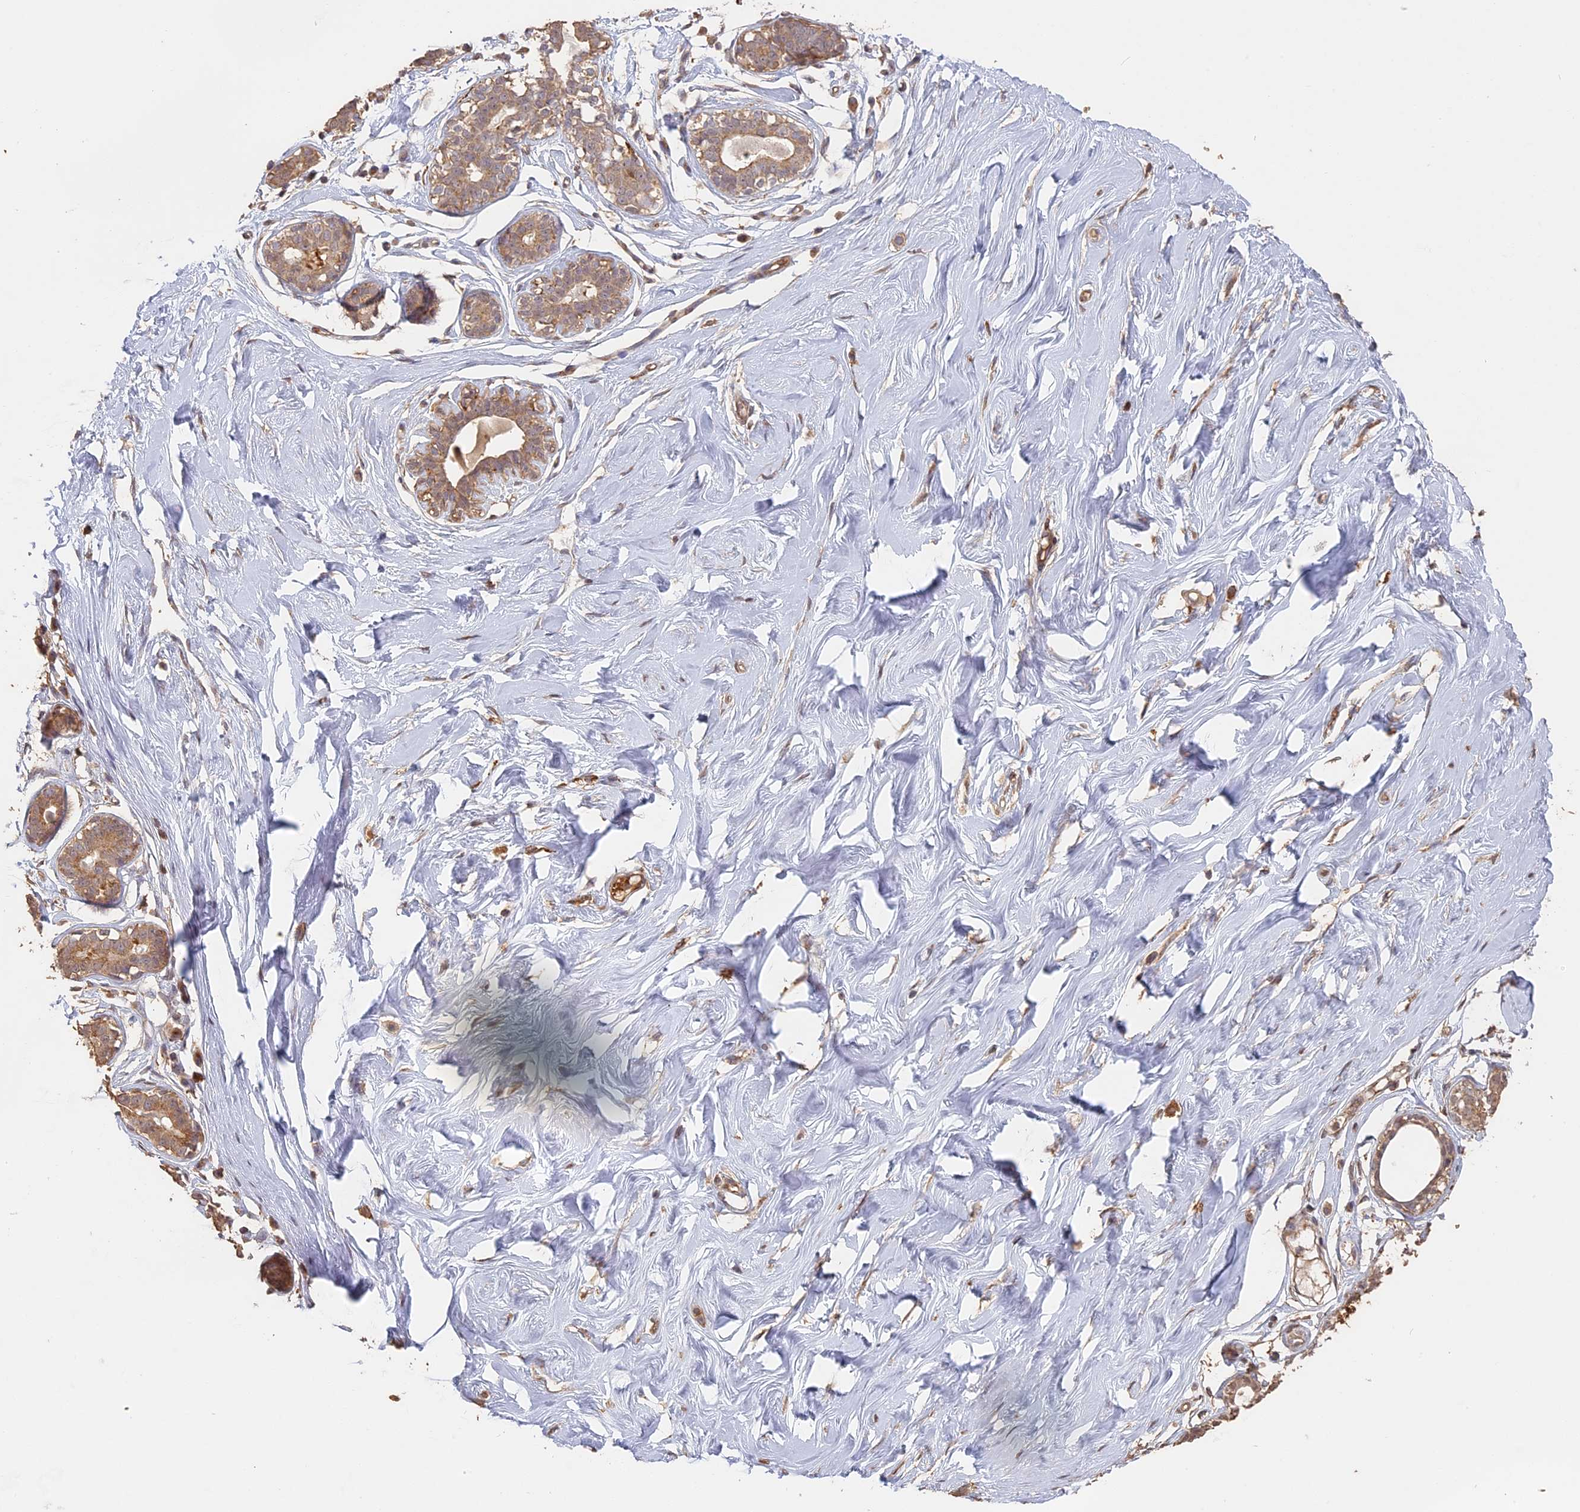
{"staining": {"intensity": "moderate", "quantity": ">75%", "location": "cytoplasmic/membranous"}, "tissue": "breast", "cell_type": "Adipocytes", "image_type": "normal", "snomed": [{"axis": "morphology", "description": "Normal tissue, NOS"}, {"axis": "morphology", "description": "Adenoma, NOS"}, {"axis": "topography", "description": "Breast"}], "caption": "Immunohistochemistry (IHC) micrograph of normal breast: breast stained using immunohistochemistry reveals medium levels of moderate protein expression localized specifically in the cytoplasmic/membranous of adipocytes, appearing as a cytoplasmic/membranous brown color.", "gene": "STX16", "patient": {"sex": "female", "age": 23}}